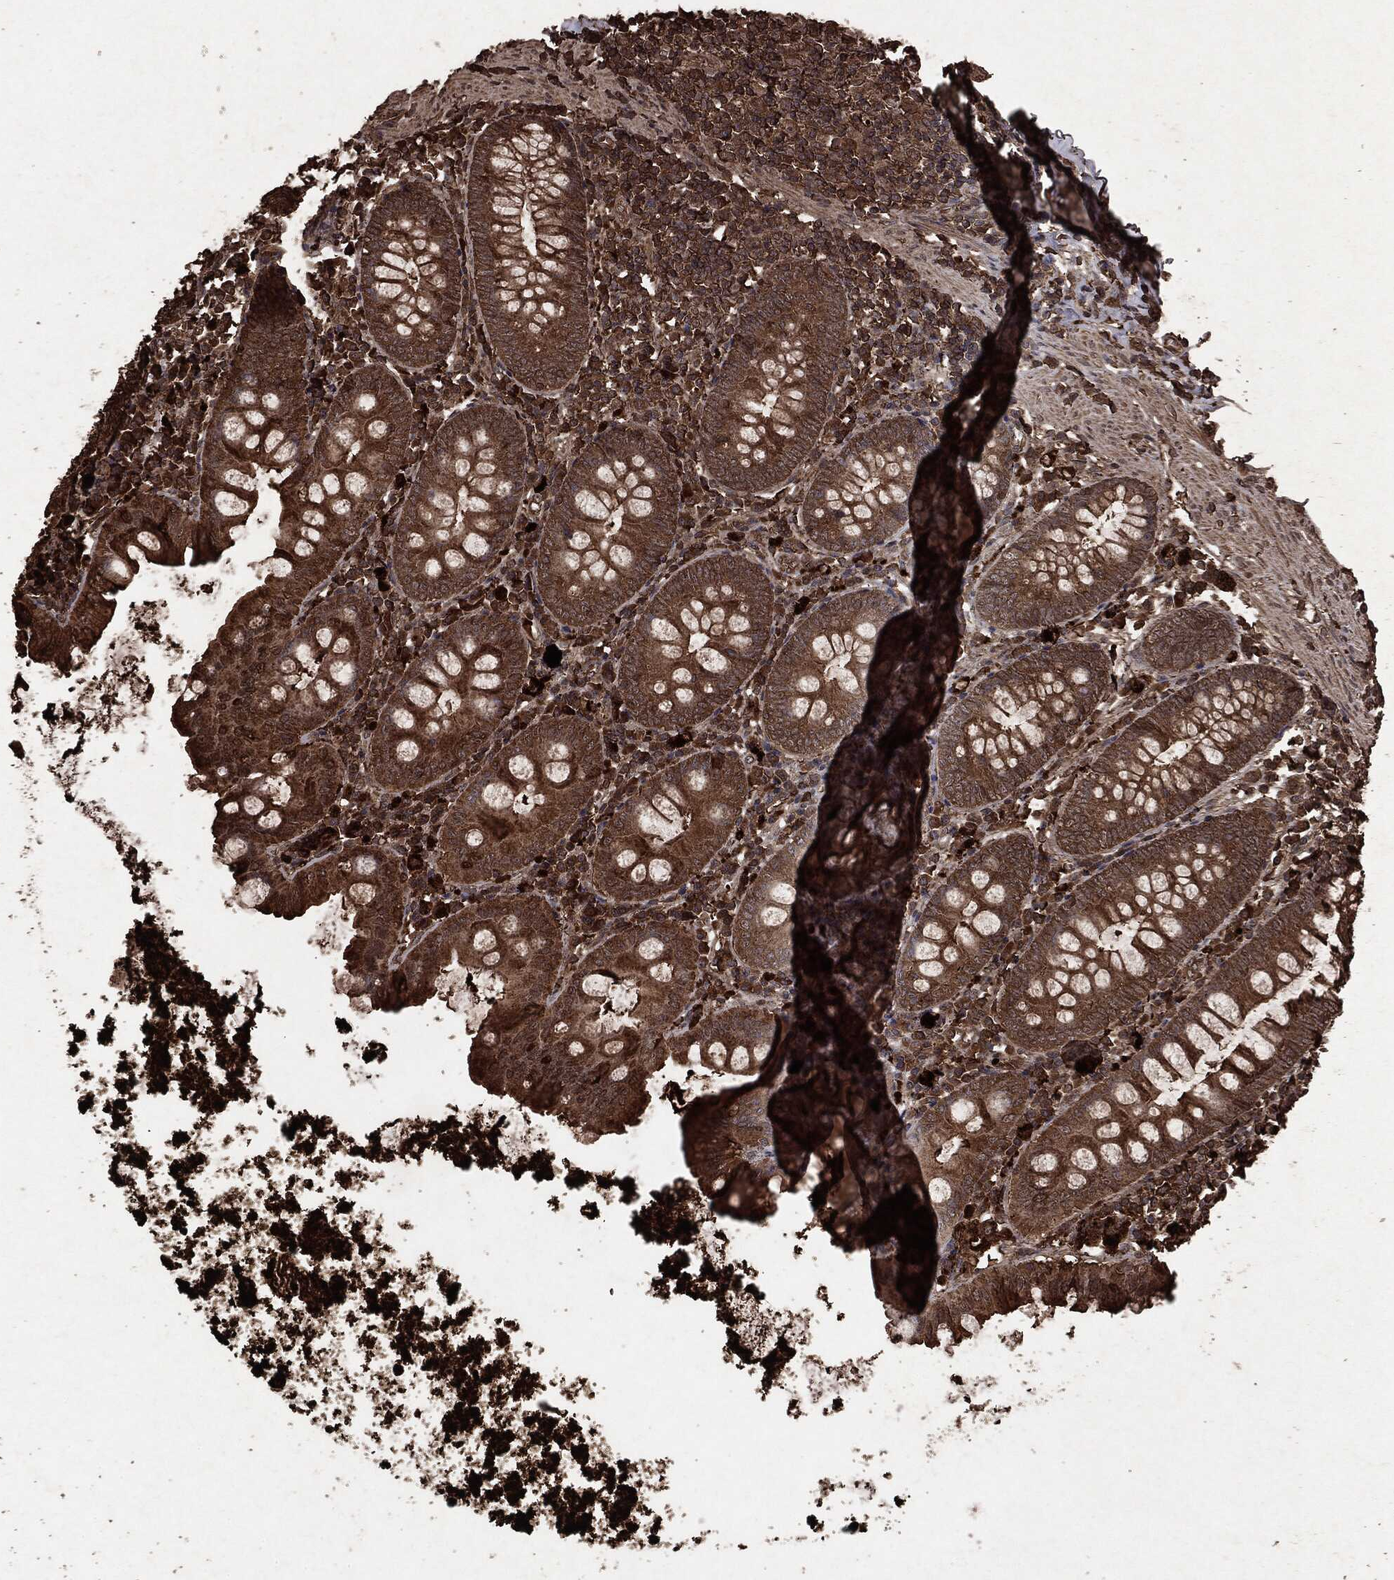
{"staining": {"intensity": "moderate", "quantity": ">75%", "location": "cytoplasmic/membranous"}, "tissue": "appendix", "cell_type": "Glandular cells", "image_type": "normal", "snomed": [{"axis": "morphology", "description": "Normal tissue, NOS"}, {"axis": "topography", "description": "Appendix"}], "caption": "A micrograph of appendix stained for a protein shows moderate cytoplasmic/membranous brown staining in glandular cells. Using DAB (brown) and hematoxylin (blue) stains, captured at high magnification using brightfield microscopy.", "gene": "ARAF", "patient": {"sex": "female", "age": 82}}